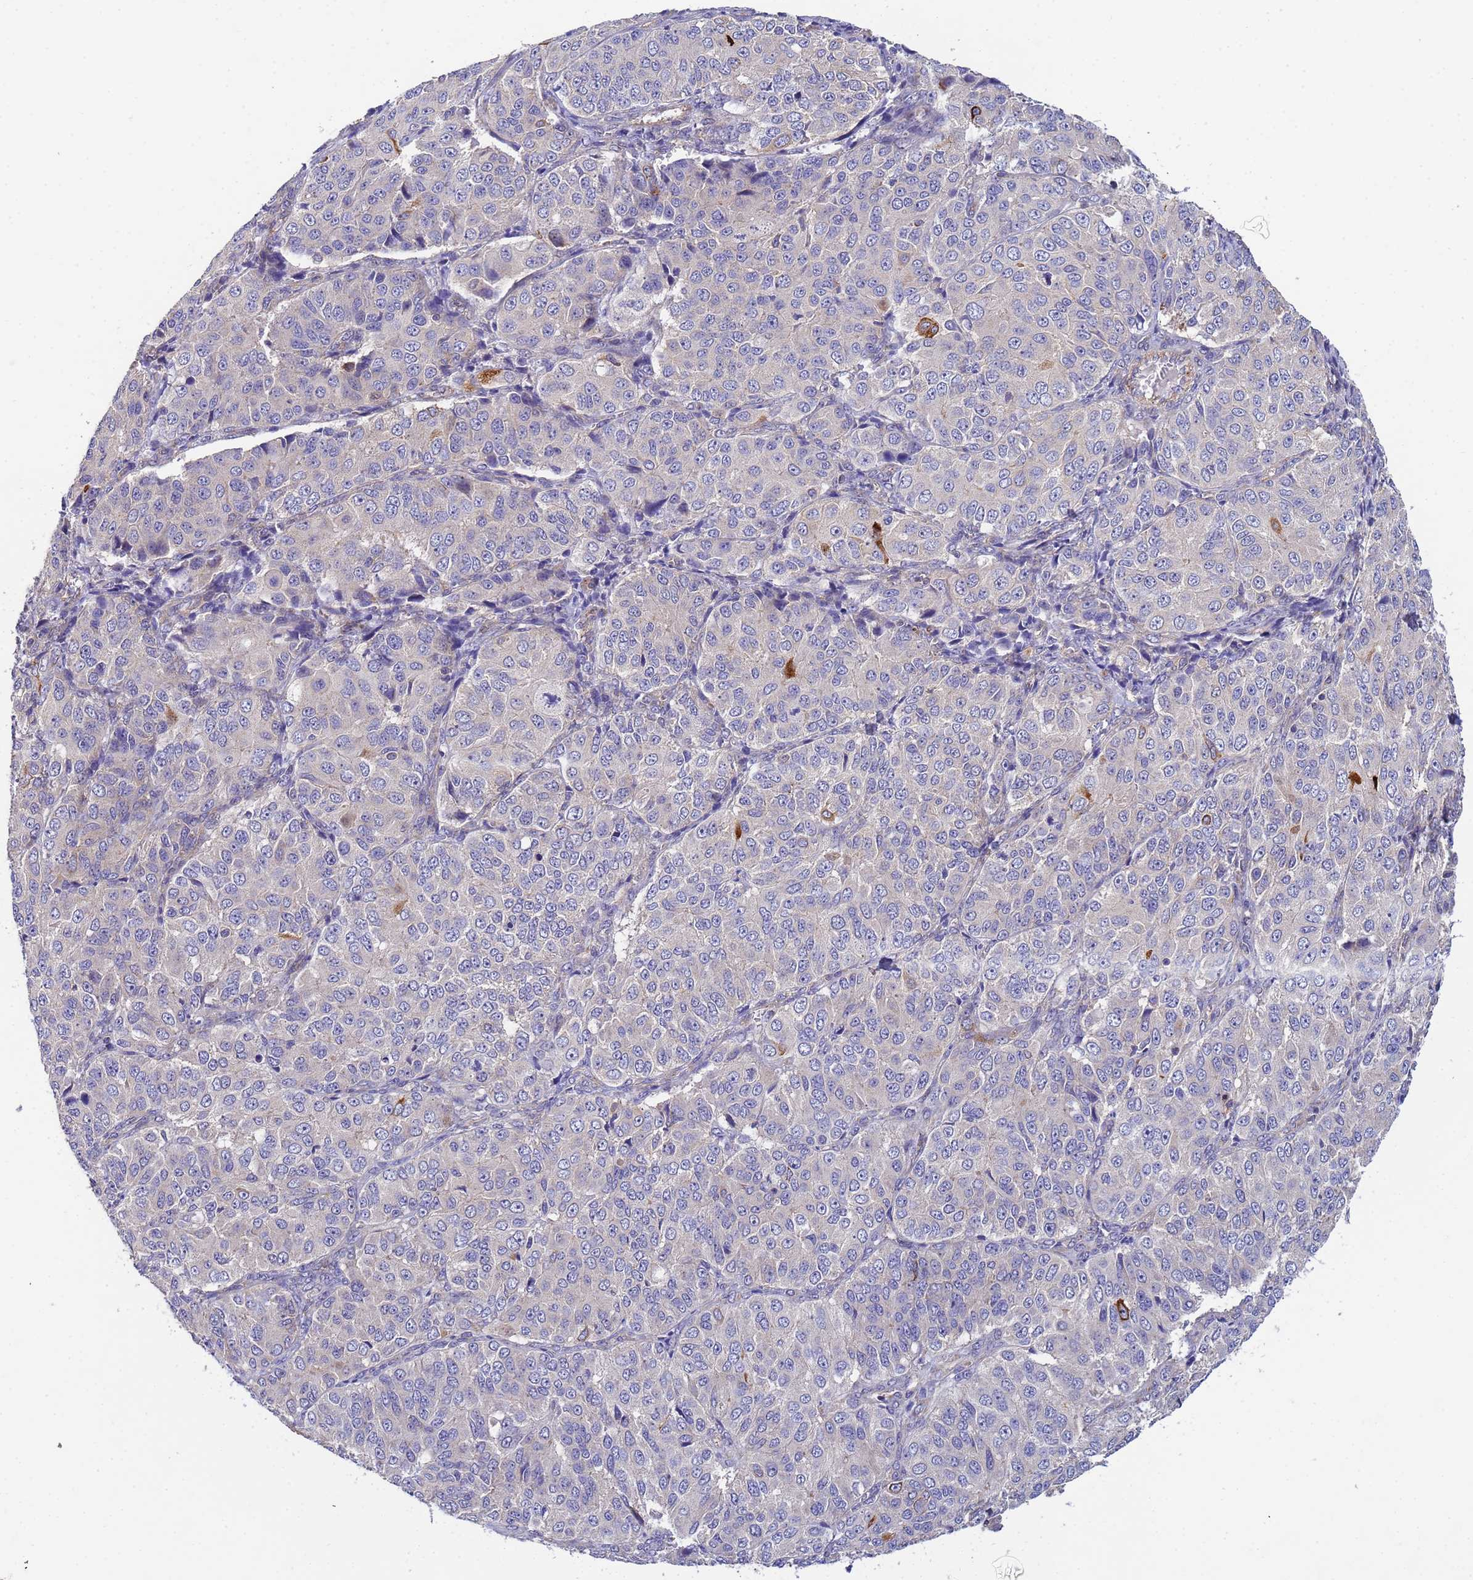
{"staining": {"intensity": "negative", "quantity": "none", "location": "none"}, "tissue": "ovarian cancer", "cell_type": "Tumor cells", "image_type": "cancer", "snomed": [{"axis": "morphology", "description": "Carcinoma, endometroid"}, {"axis": "topography", "description": "Ovary"}], "caption": "Immunohistochemistry (IHC) micrograph of neoplastic tissue: human ovarian endometroid carcinoma stained with DAB exhibits no significant protein positivity in tumor cells.", "gene": "CDC34", "patient": {"sex": "female", "age": 51}}